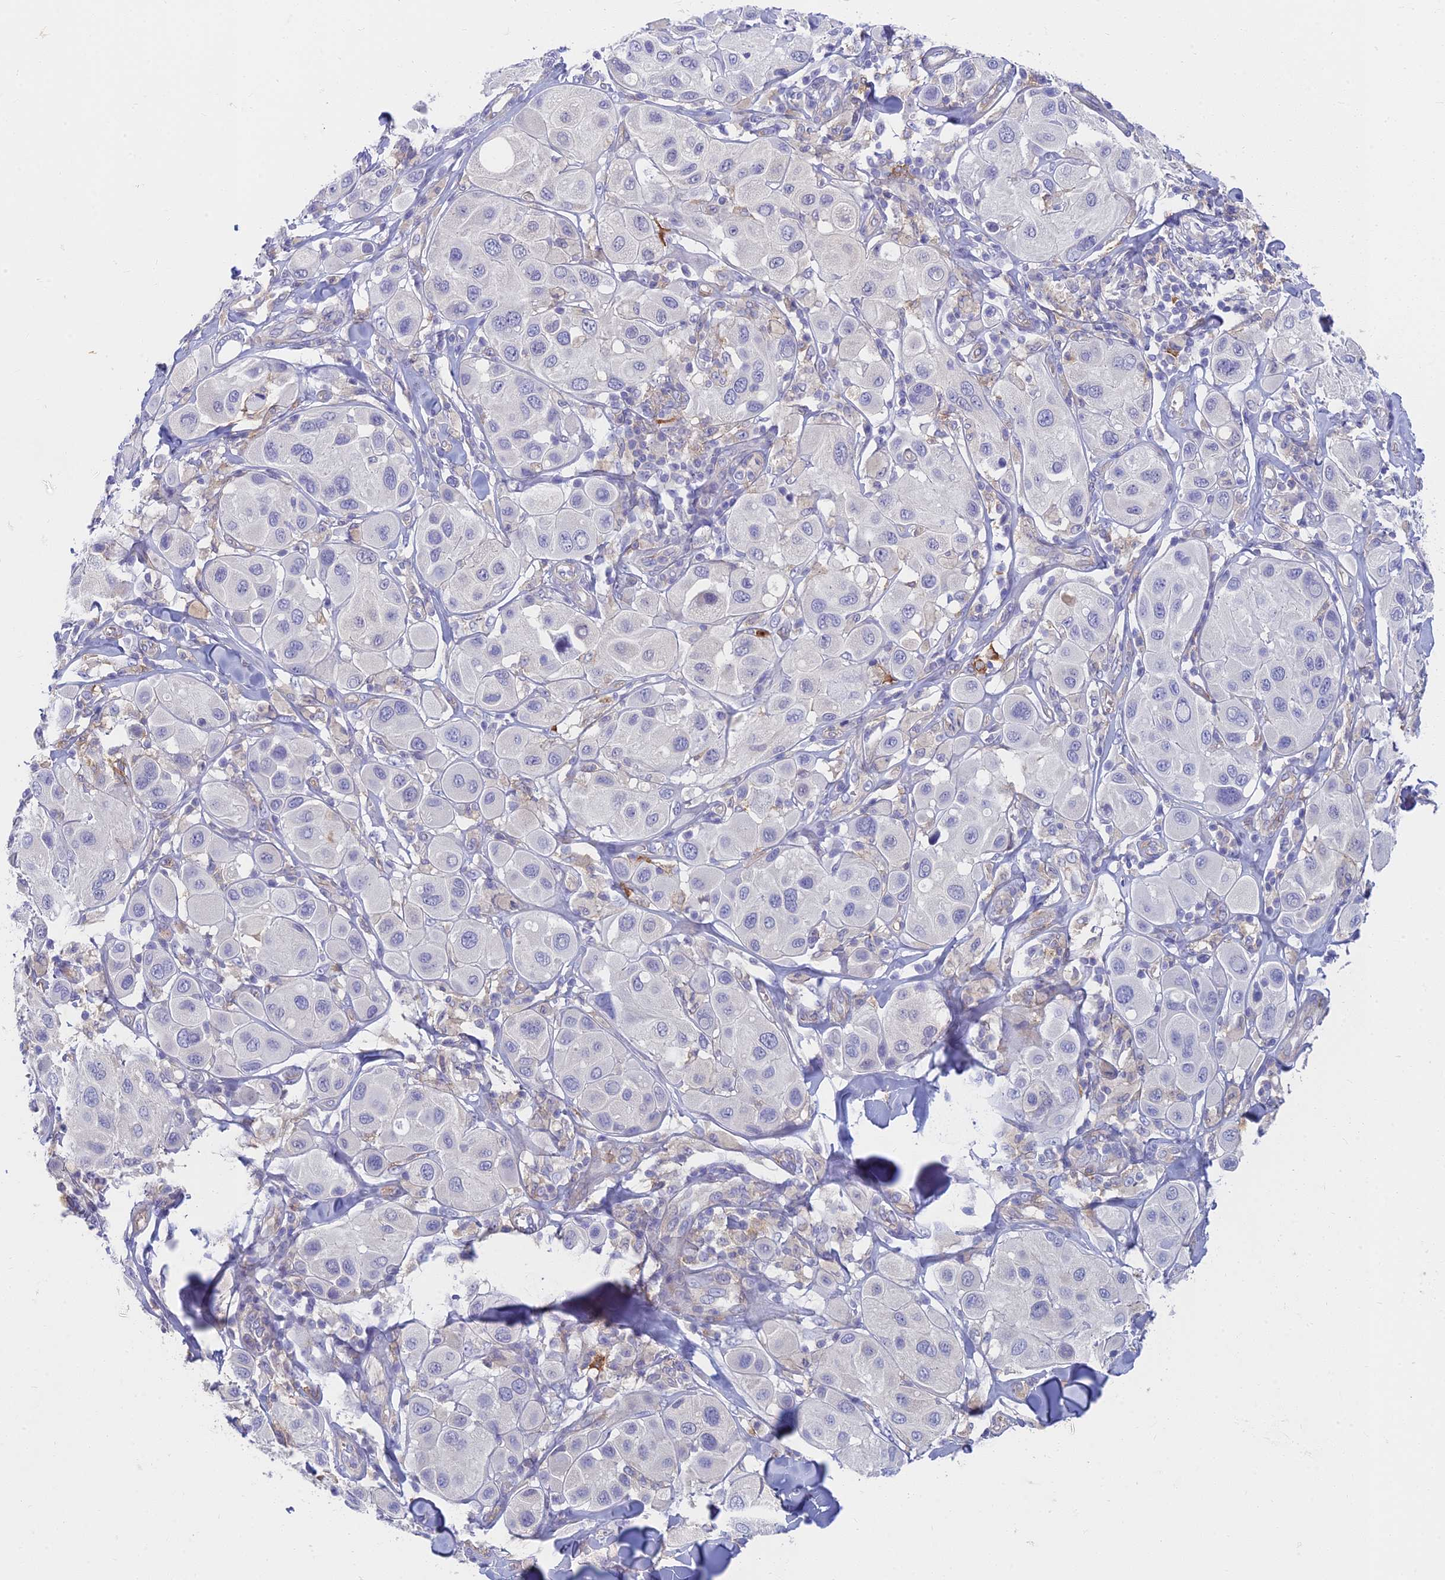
{"staining": {"intensity": "negative", "quantity": "none", "location": "none"}, "tissue": "melanoma", "cell_type": "Tumor cells", "image_type": "cancer", "snomed": [{"axis": "morphology", "description": "Malignant melanoma, Metastatic site"}, {"axis": "topography", "description": "Skin"}], "caption": "Tumor cells are negative for brown protein staining in malignant melanoma (metastatic site).", "gene": "STRN4", "patient": {"sex": "male", "age": 41}}